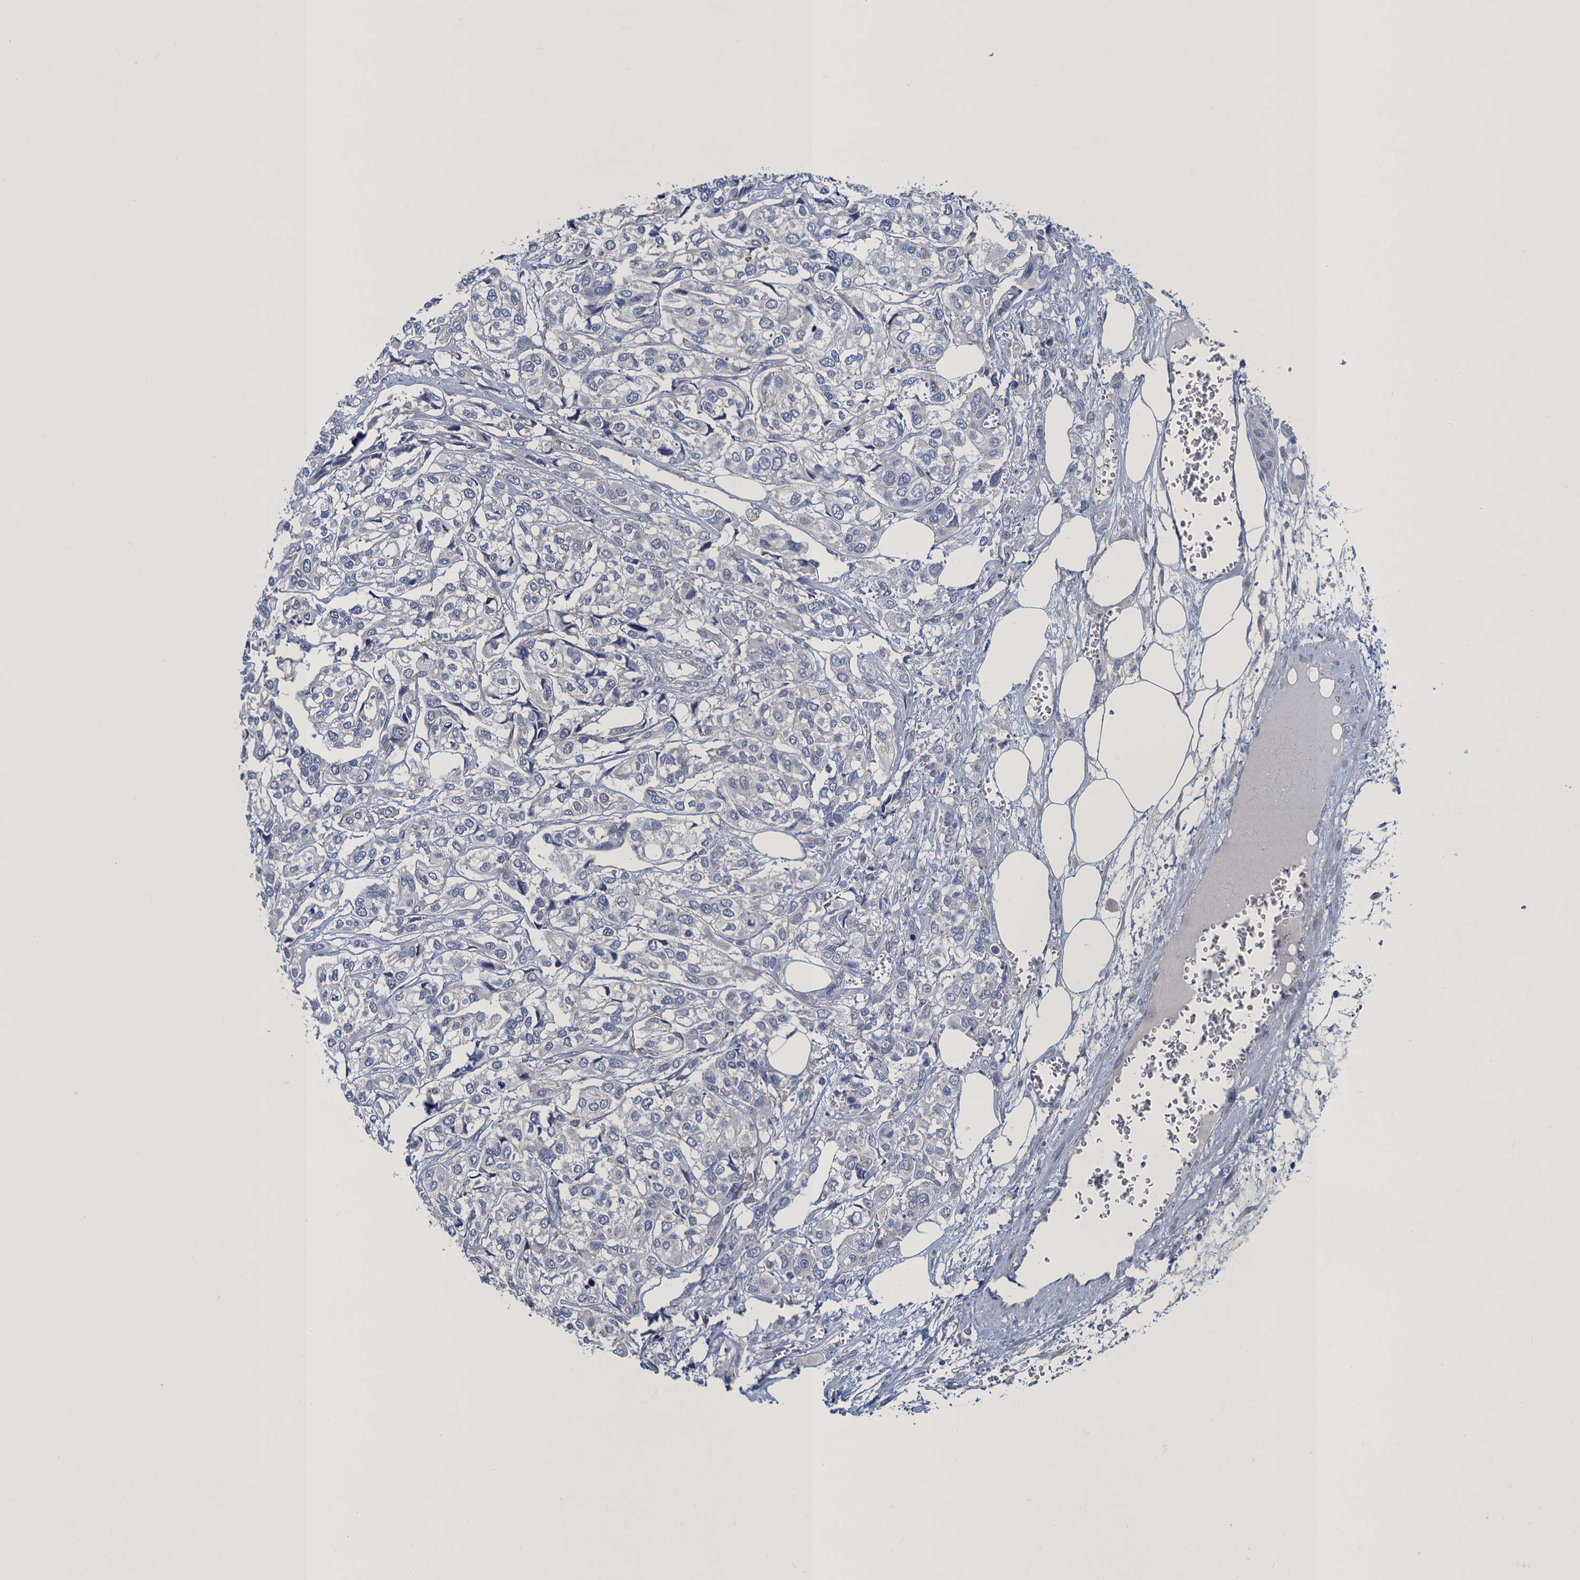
{"staining": {"intensity": "negative", "quantity": "none", "location": "none"}, "tissue": "urothelial cancer", "cell_type": "Tumor cells", "image_type": "cancer", "snomed": [{"axis": "morphology", "description": "Urothelial carcinoma, High grade"}, {"axis": "topography", "description": "Urinary bladder"}], "caption": "This is an IHC image of urothelial carcinoma (high-grade). There is no expression in tumor cells.", "gene": "ATOSA", "patient": {"sex": "male", "age": 67}}